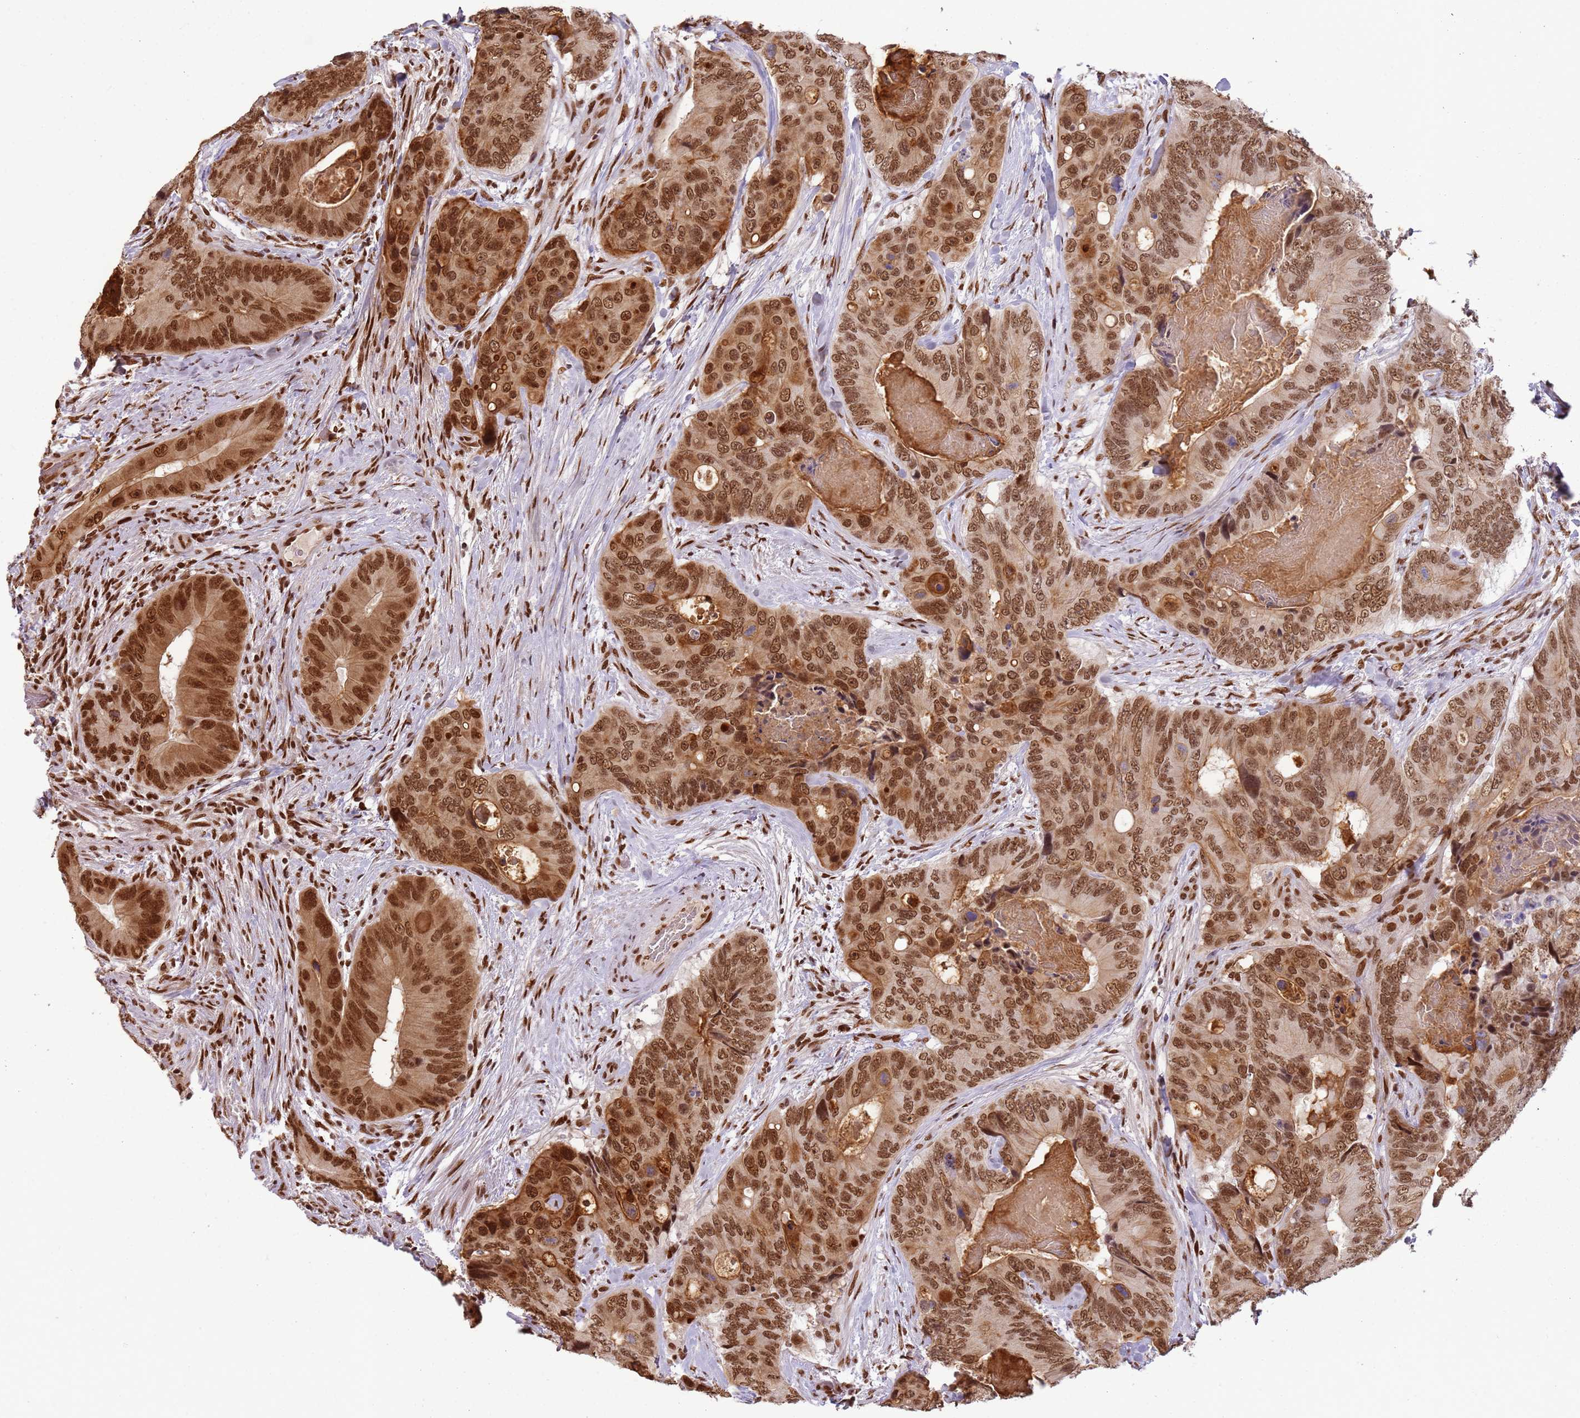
{"staining": {"intensity": "strong", "quantity": ">75%", "location": "nuclear"}, "tissue": "colorectal cancer", "cell_type": "Tumor cells", "image_type": "cancer", "snomed": [{"axis": "morphology", "description": "Adenocarcinoma, NOS"}, {"axis": "topography", "description": "Colon"}], "caption": "This is a histology image of immunohistochemistry staining of colorectal adenocarcinoma, which shows strong positivity in the nuclear of tumor cells.", "gene": "TENT4A", "patient": {"sex": "male", "age": 84}}